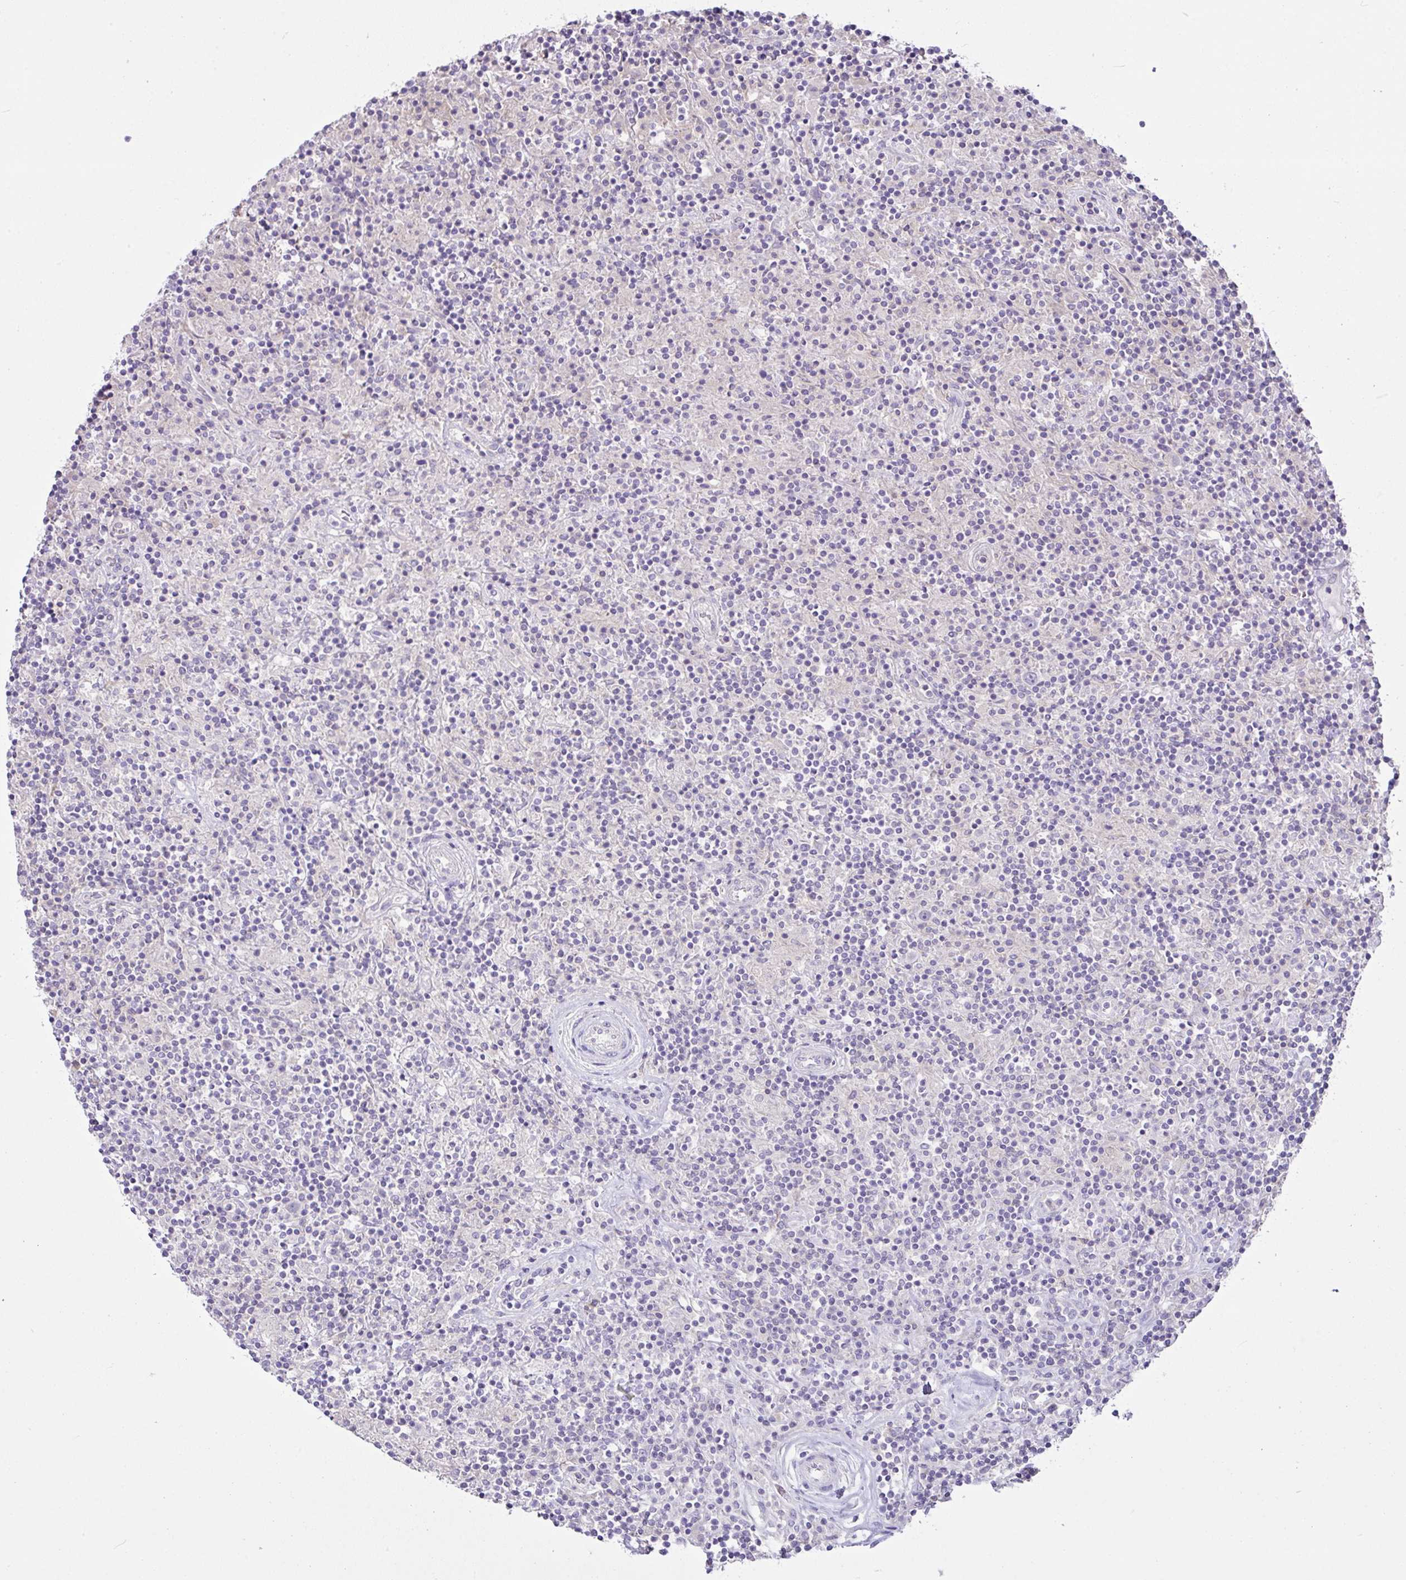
{"staining": {"intensity": "negative", "quantity": "none", "location": "none"}, "tissue": "lymphoma", "cell_type": "Tumor cells", "image_type": "cancer", "snomed": [{"axis": "morphology", "description": "Hodgkin's disease, NOS"}, {"axis": "topography", "description": "Lymph node"}], "caption": "Micrograph shows no protein staining in tumor cells of Hodgkin's disease tissue.", "gene": "D2HGDH", "patient": {"sex": "male", "age": 70}}